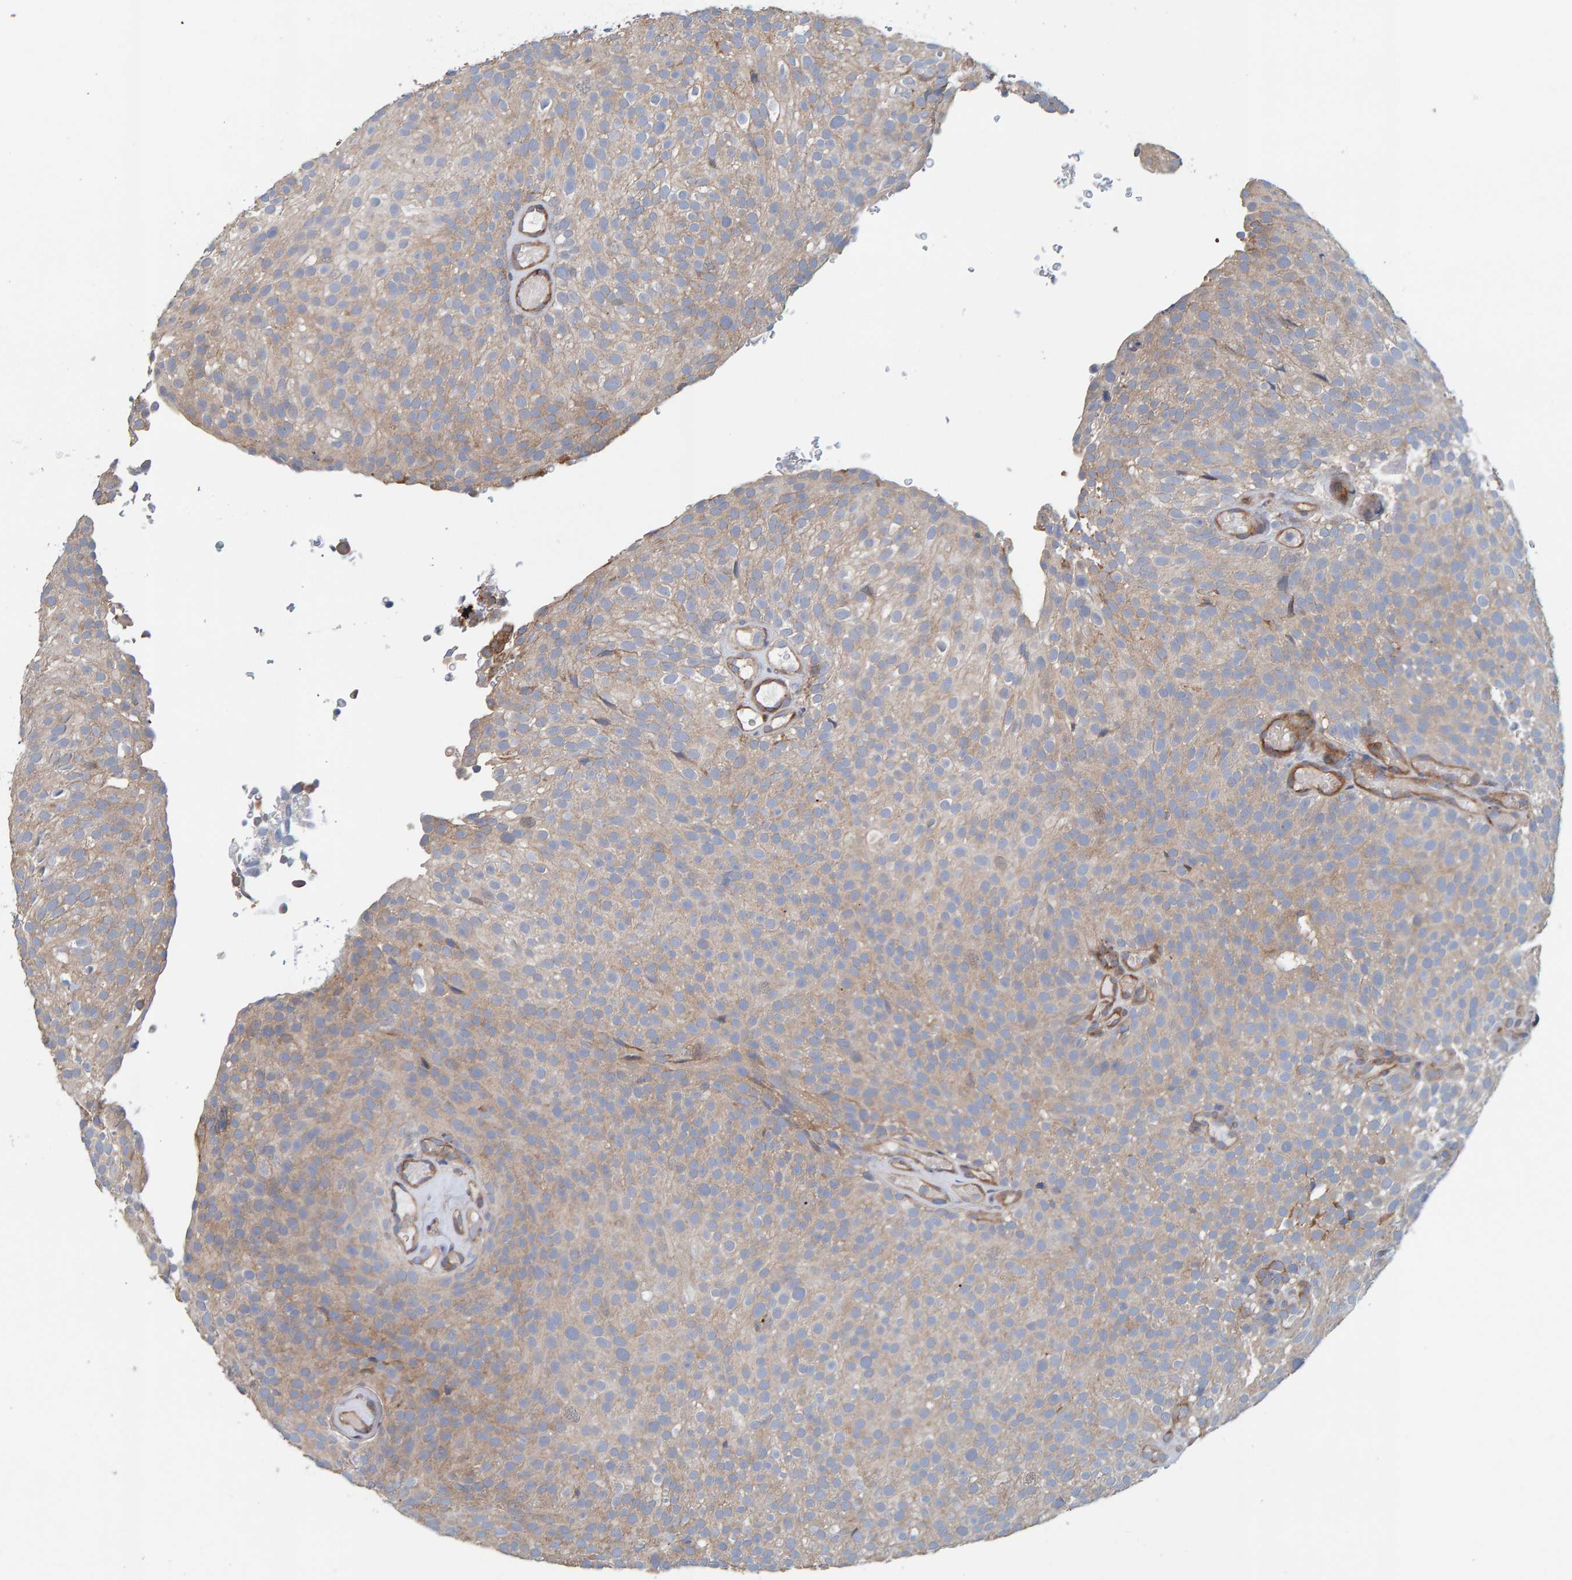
{"staining": {"intensity": "weak", "quantity": "25%-75%", "location": "cytoplasmic/membranous"}, "tissue": "urothelial cancer", "cell_type": "Tumor cells", "image_type": "cancer", "snomed": [{"axis": "morphology", "description": "Urothelial carcinoma, Low grade"}, {"axis": "topography", "description": "Urinary bladder"}], "caption": "A low amount of weak cytoplasmic/membranous positivity is identified in about 25%-75% of tumor cells in low-grade urothelial carcinoma tissue.", "gene": "RGP1", "patient": {"sex": "male", "age": 78}}